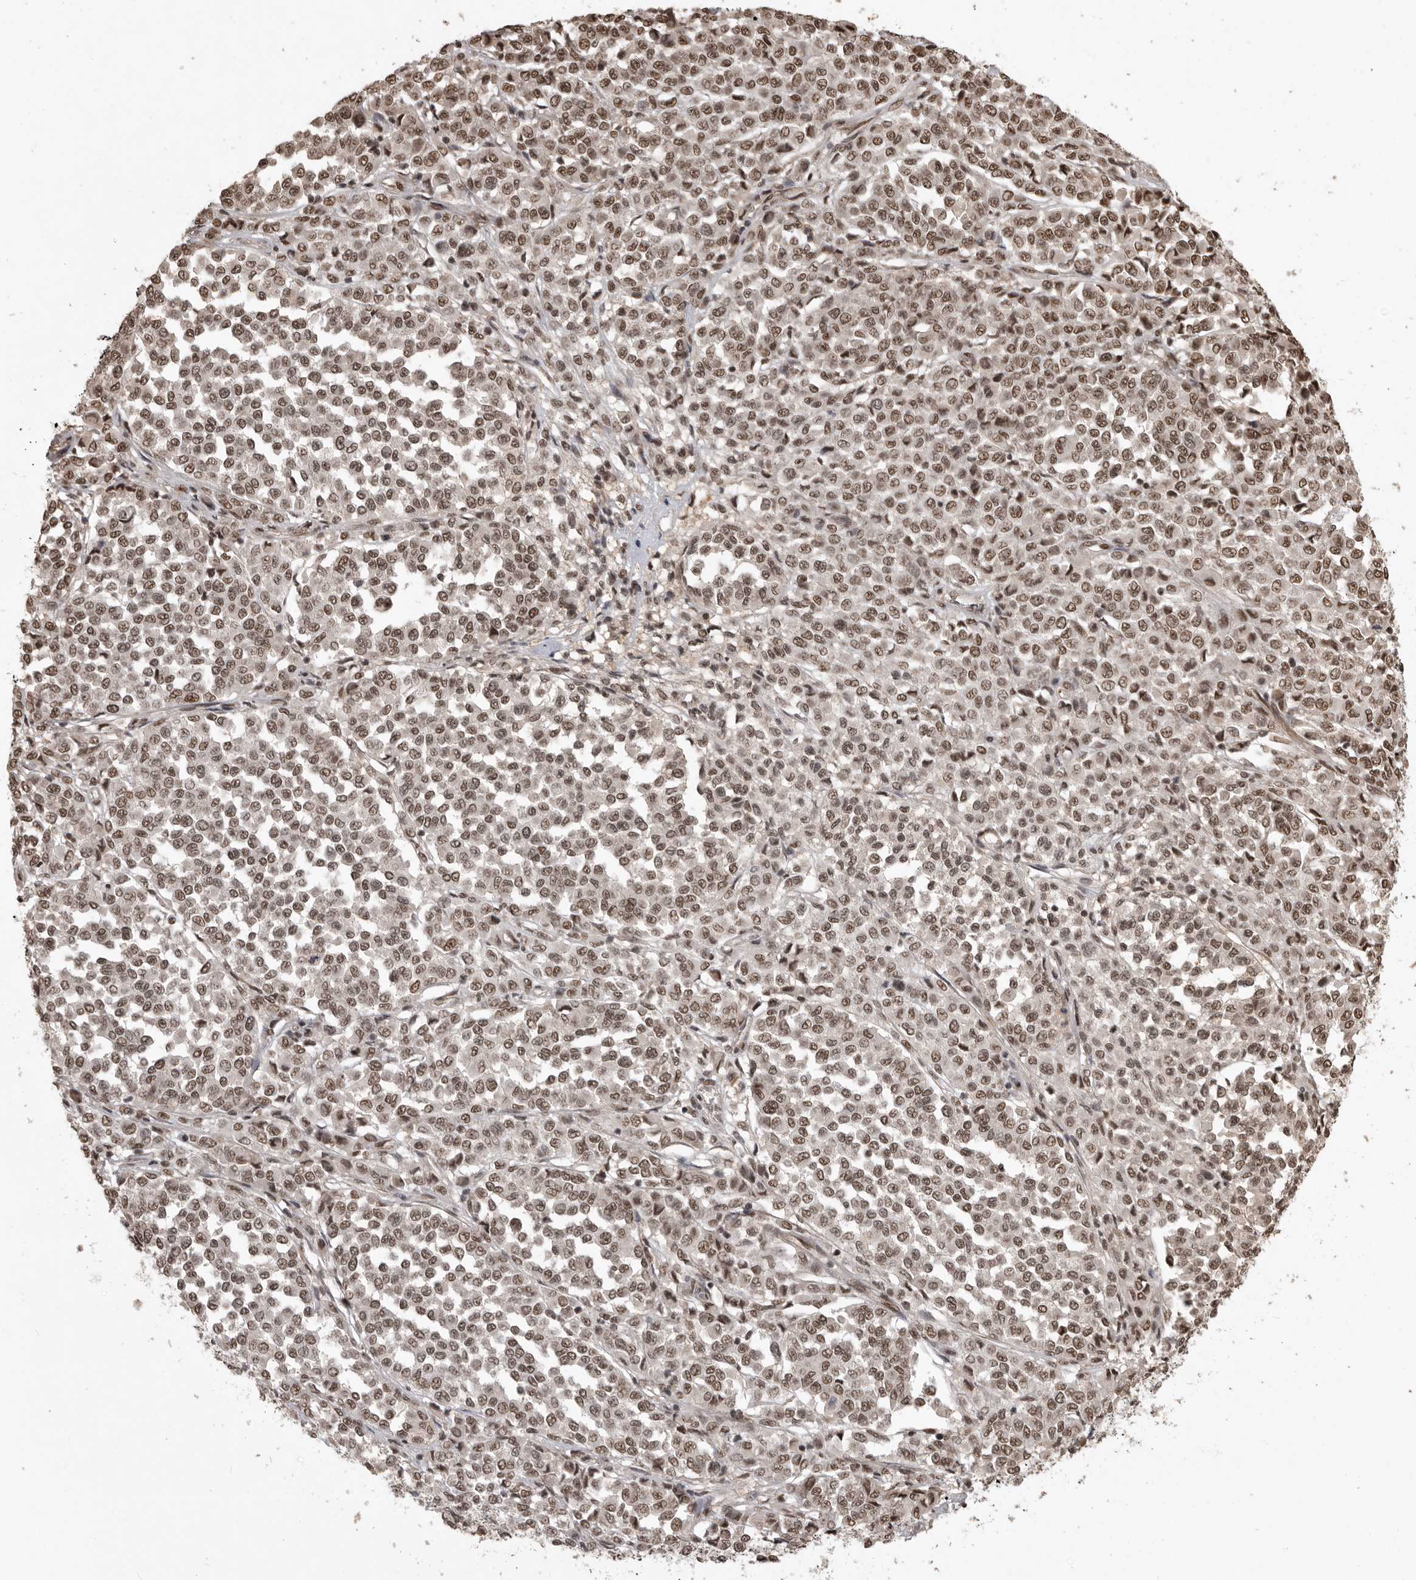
{"staining": {"intensity": "moderate", "quantity": ">75%", "location": "nuclear"}, "tissue": "melanoma", "cell_type": "Tumor cells", "image_type": "cancer", "snomed": [{"axis": "morphology", "description": "Malignant melanoma, Metastatic site"}, {"axis": "topography", "description": "Pancreas"}], "caption": "High-magnification brightfield microscopy of melanoma stained with DAB (brown) and counterstained with hematoxylin (blue). tumor cells exhibit moderate nuclear positivity is seen in about>75% of cells. Ihc stains the protein in brown and the nuclei are stained blue.", "gene": "CBLL1", "patient": {"sex": "female", "age": 30}}